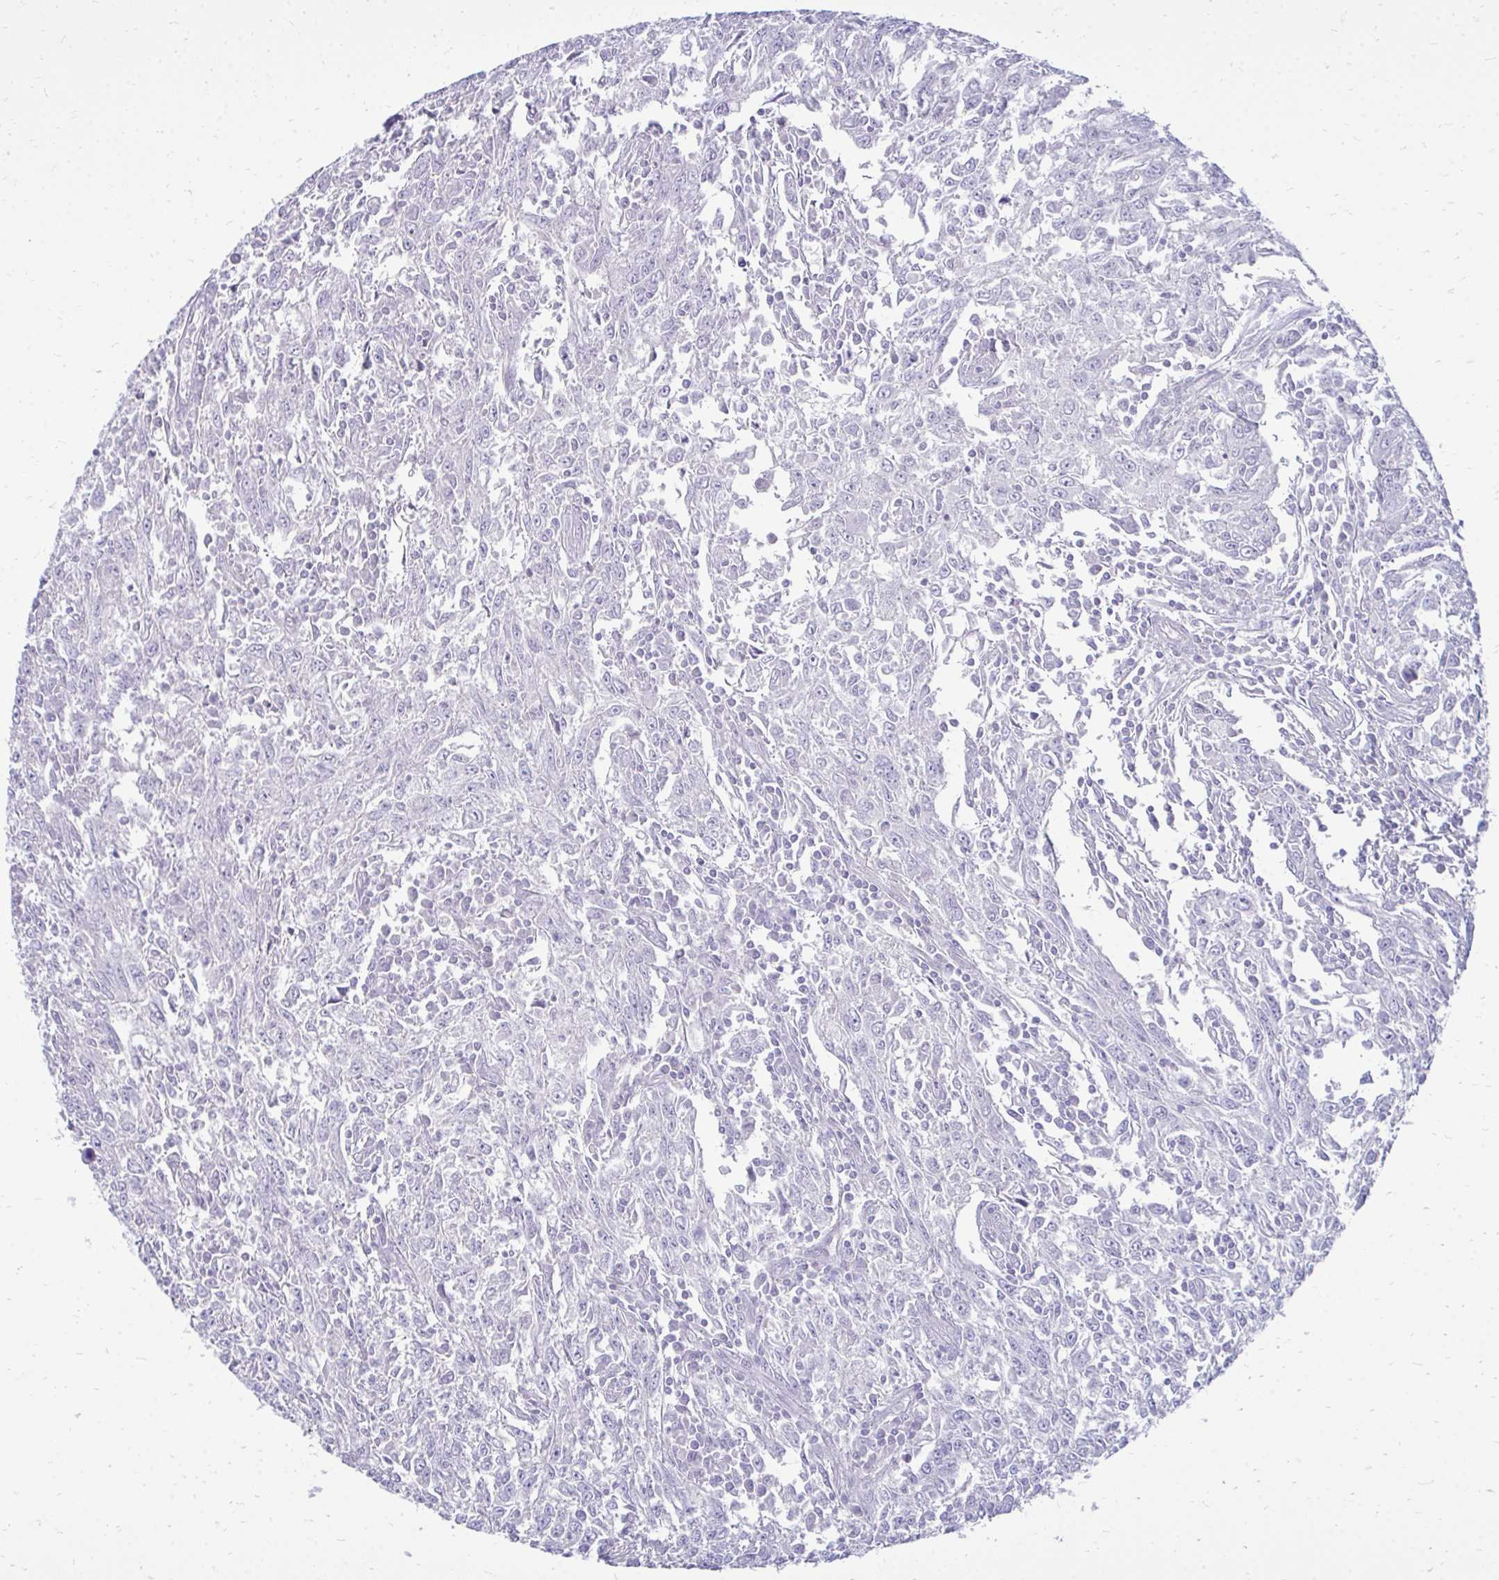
{"staining": {"intensity": "negative", "quantity": "none", "location": "none"}, "tissue": "breast cancer", "cell_type": "Tumor cells", "image_type": "cancer", "snomed": [{"axis": "morphology", "description": "Duct carcinoma"}, {"axis": "topography", "description": "Breast"}], "caption": "This micrograph is of infiltrating ductal carcinoma (breast) stained with IHC to label a protein in brown with the nuclei are counter-stained blue. There is no positivity in tumor cells.", "gene": "FABP3", "patient": {"sex": "female", "age": 50}}